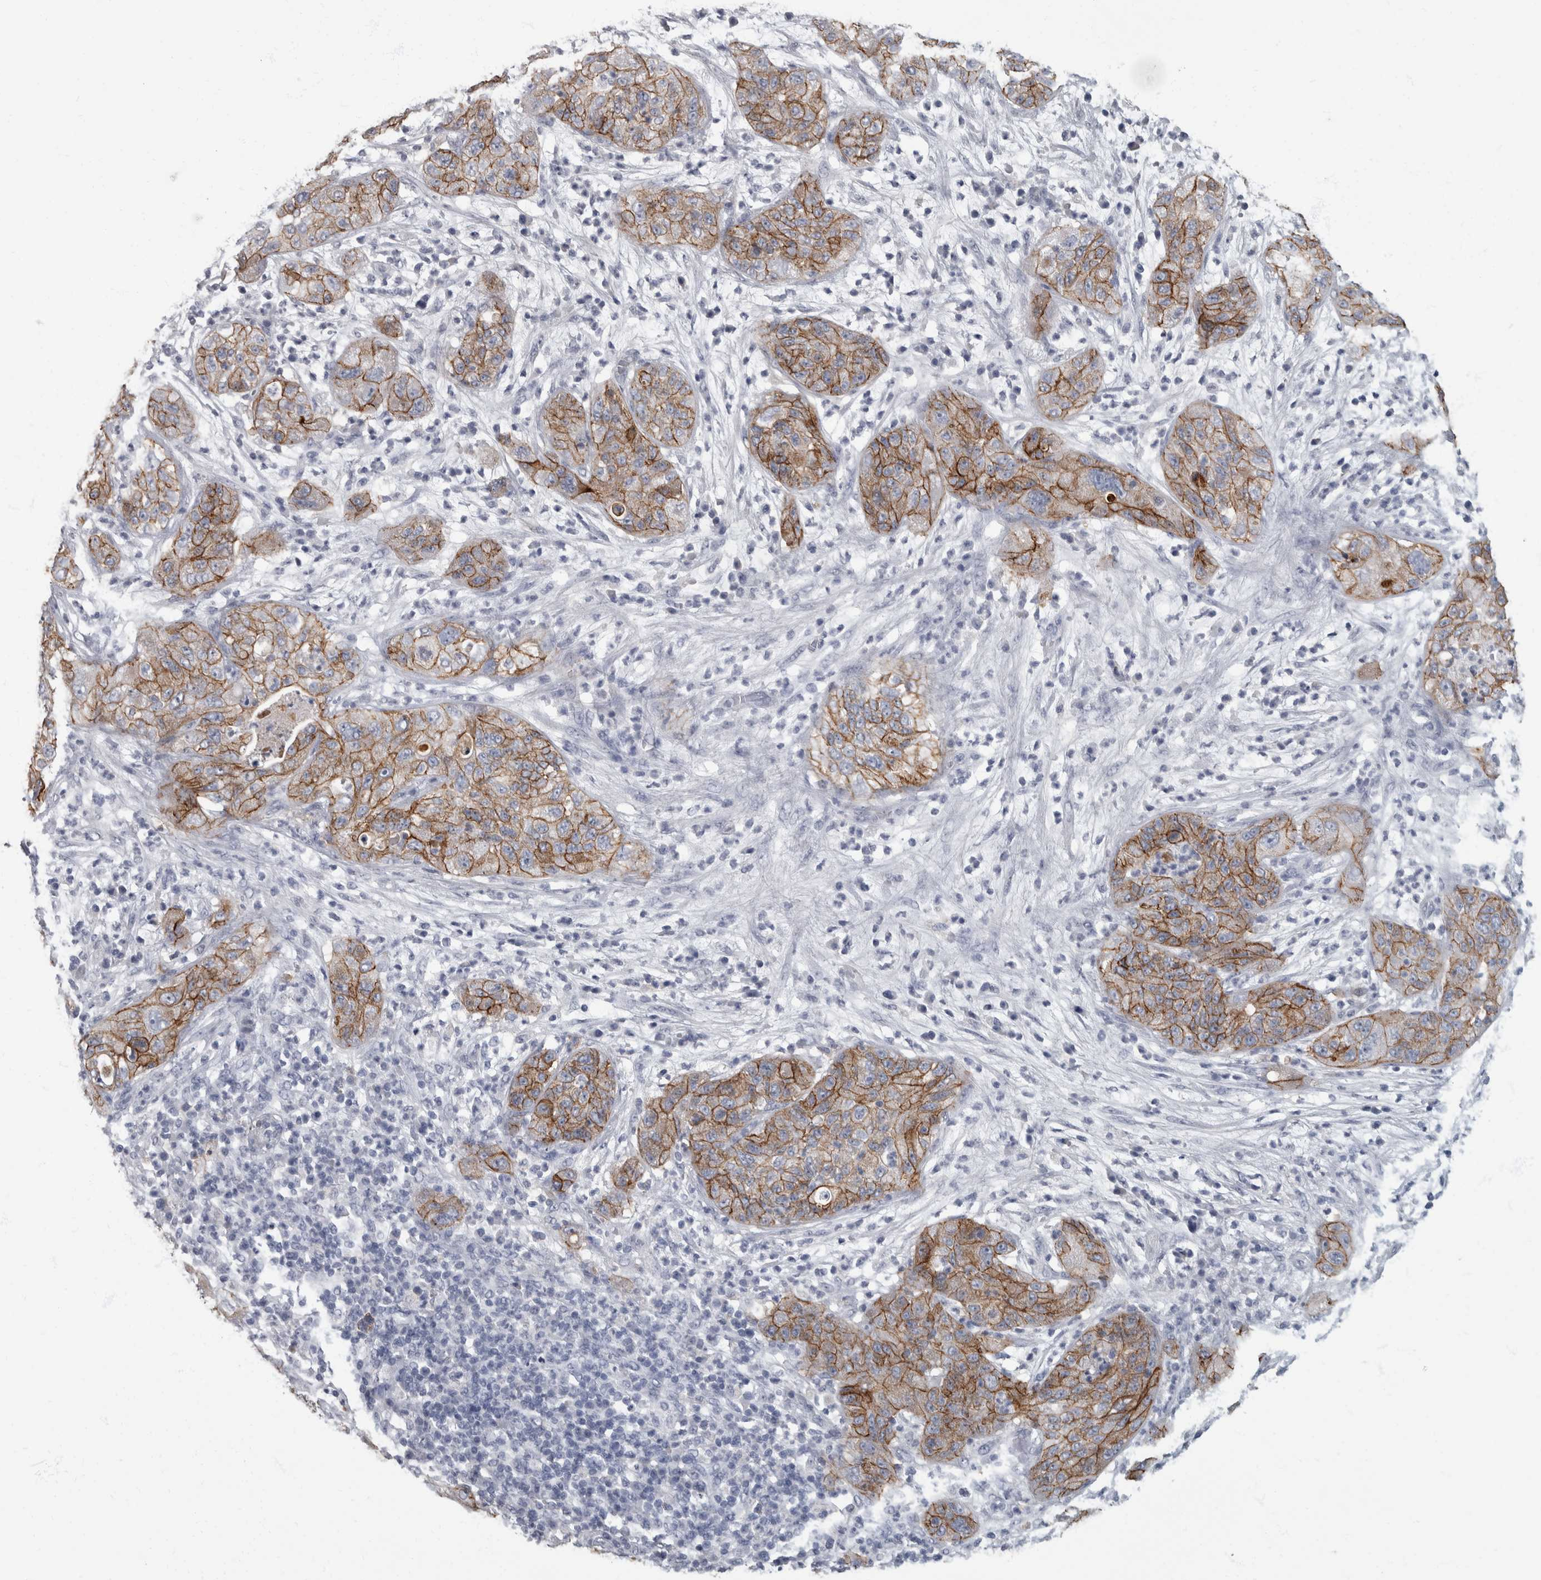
{"staining": {"intensity": "moderate", "quantity": ">75%", "location": "cytoplasmic/membranous"}, "tissue": "pancreatic cancer", "cell_type": "Tumor cells", "image_type": "cancer", "snomed": [{"axis": "morphology", "description": "Adenocarcinoma, NOS"}, {"axis": "topography", "description": "Pancreas"}], "caption": "IHC image of neoplastic tissue: human pancreatic adenocarcinoma stained using immunohistochemistry displays medium levels of moderate protein expression localized specifically in the cytoplasmic/membranous of tumor cells, appearing as a cytoplasmic/membranous brown color.", "gene": "DSG2", "patient": {"sex": "female", "age": 78}}